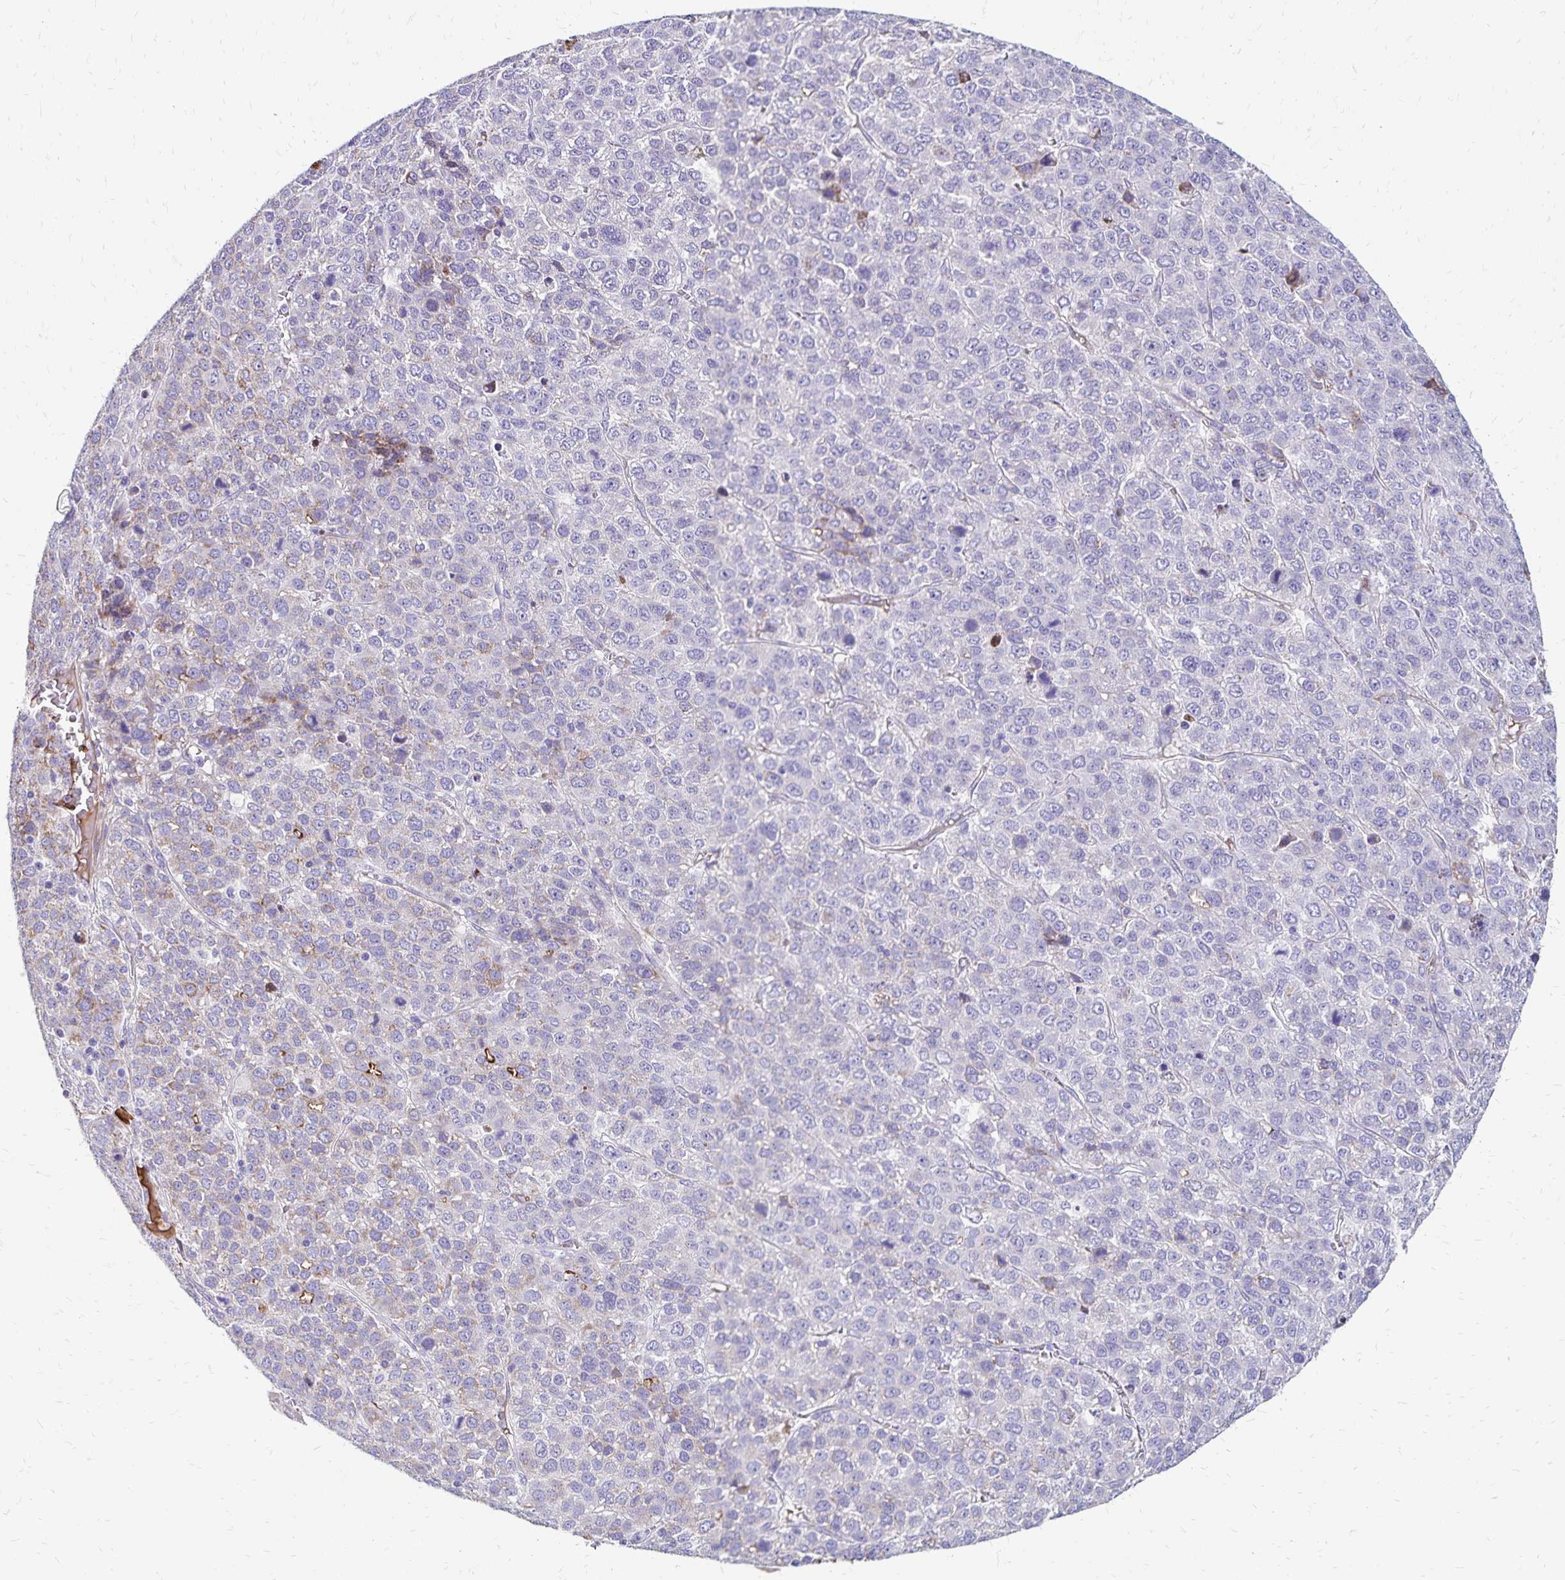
{"staining": {"intensity": "weak", "quantity": "<25%", "location": "cytoplasmic/membranous"}, "tissue": "liver cancer", "cell_type": "Tumor cells", "image_type": "cancer", "snomed": [{"axis": "morphology", "description": "Carcinoma, Hepatocellular, NOS"}, {"axis": "topography", "description": "Liver"}], "caption": "Protein analysis of hepatocellular carcinoma (liver) demonstrates no significant positivity in tumor cells. (IHC, brightfield microscopy, high magnification).", "gene": "NECAP1", "patient": {"sex": "male", "age": 69}}